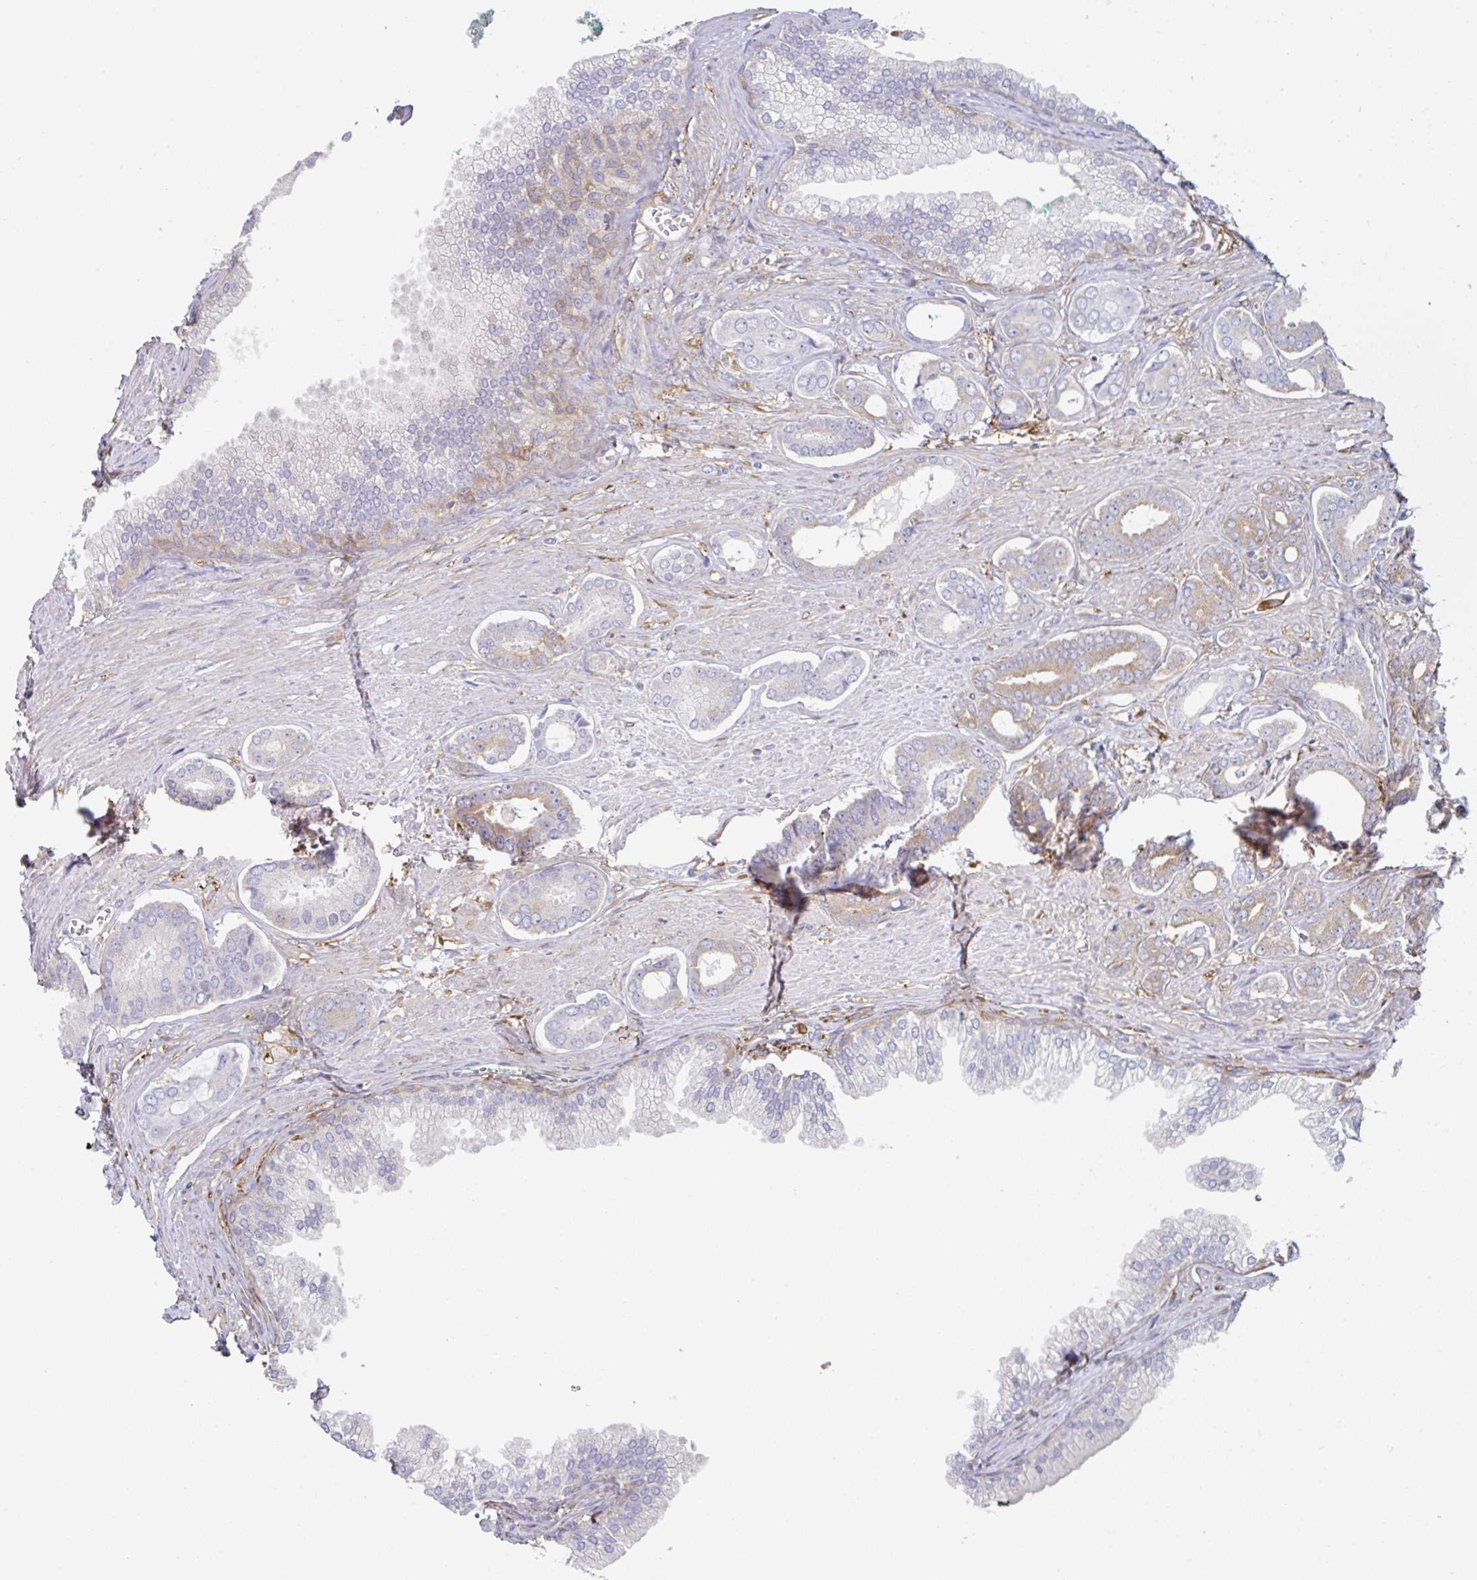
{"staining": {"intensity": "weak", "quantity": "<25%", "location": "cytoplasmic/membranous"}, "tissue": "prostate cancer", "cell_type": "Tumor cells", "image_type": "cancer", "snomed": [{"axis": "morphology", "description": "Adenocarcinoma, NOS"}, {"axis": "topography", "description": "Prostate and seminal vesicle, NOS"}], "caption": "Immunohistochemical staining of prostate cancer (adenocarcinoma) shows no significant positivity in tumor cells.", "gene": "AMPD2", "patient": {"sex": "male", "age": 76}}